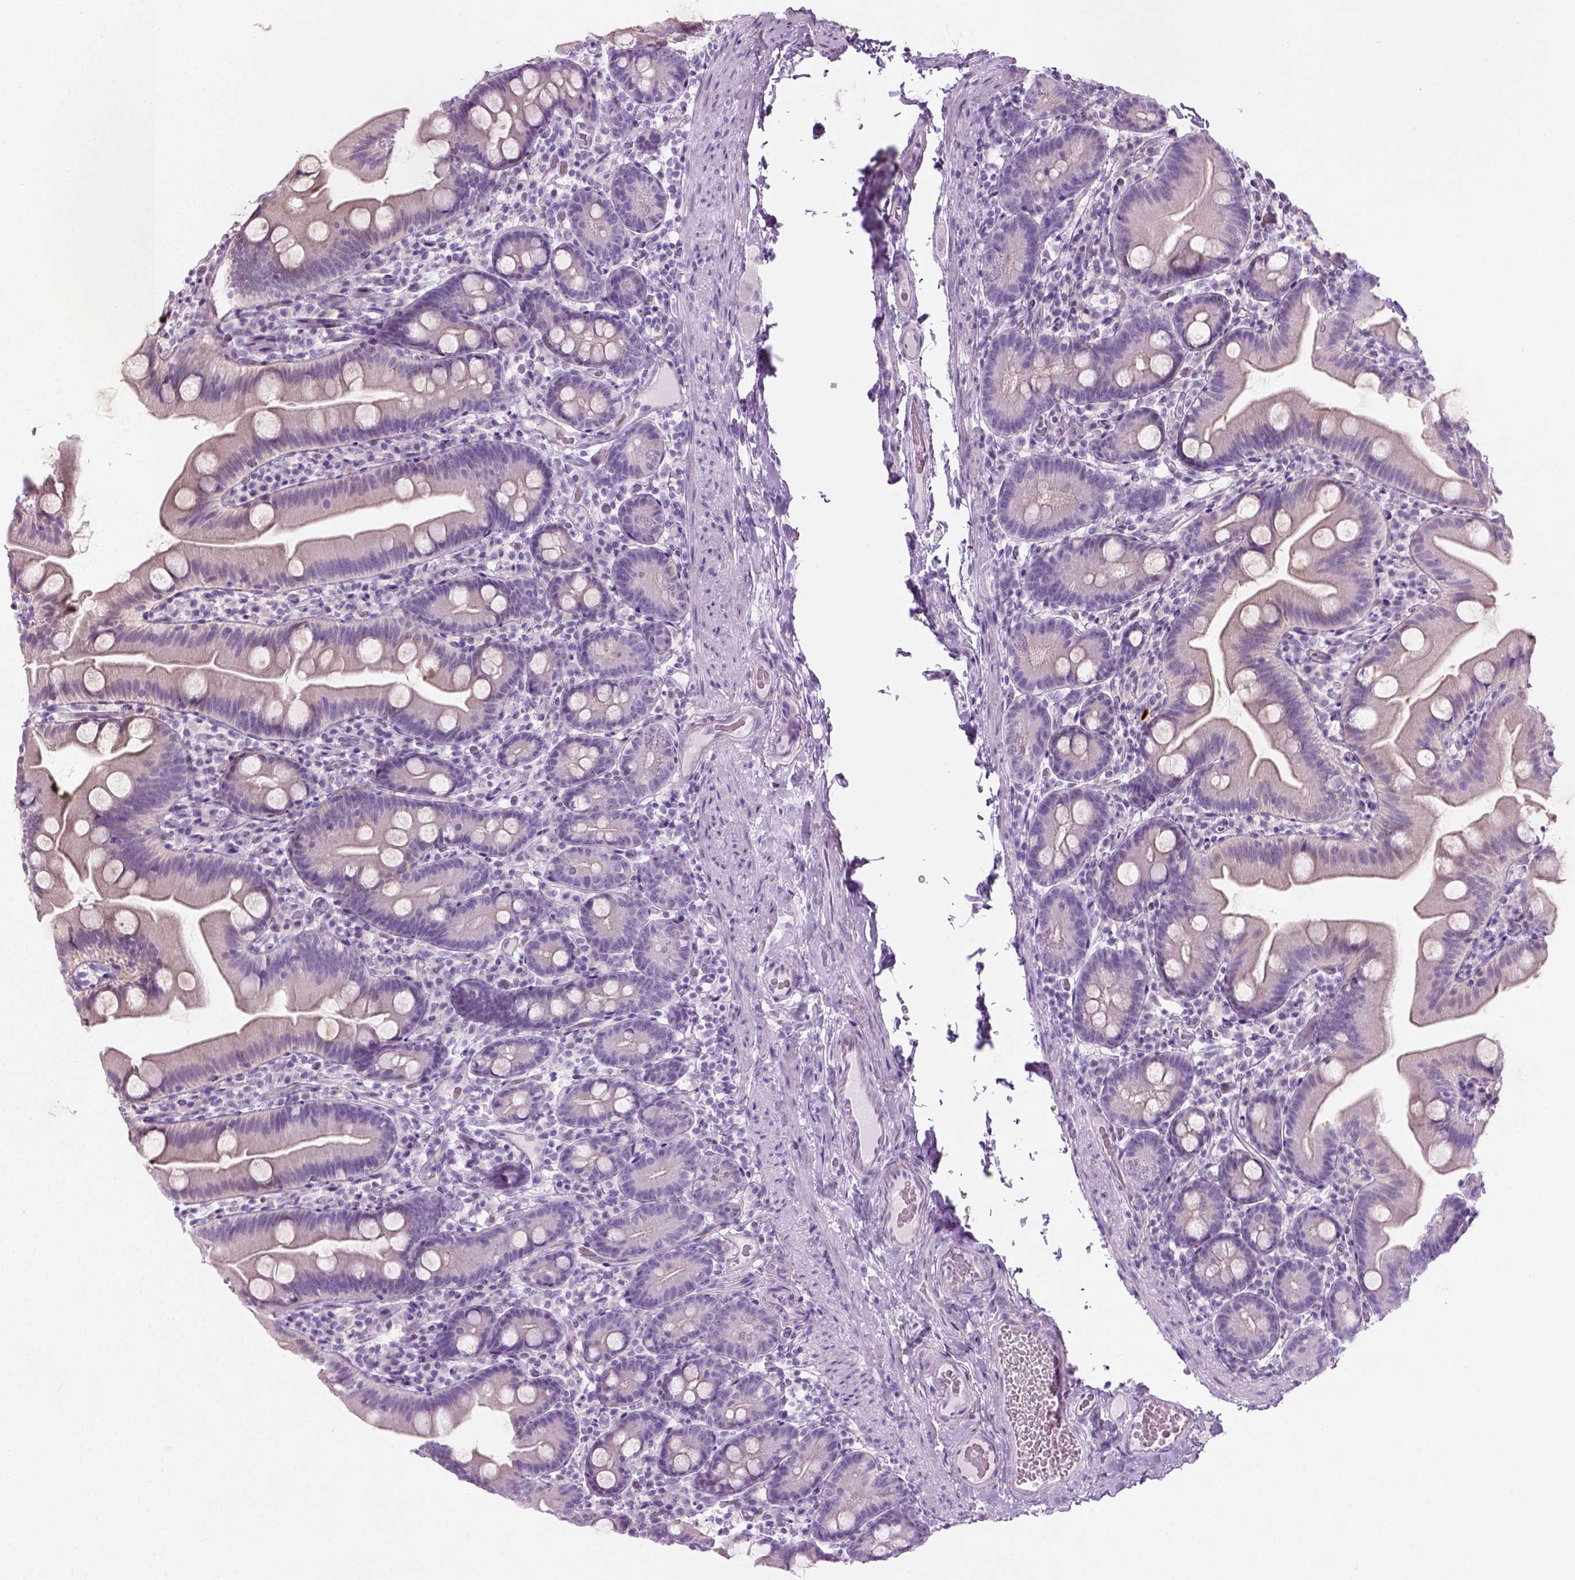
{"staining": {"intensity": "negative", "quantity": "none", "location": "none"}, "tissue": "small intestine", "cell_type": "Glandular cells", "image_type": "normal", "snomed": [{"axis": "morphology", "description": "Normal tissue, NOS"}, {"axis": "topography", "description": "Small intestine"}], "caption": "DAB (3,3'-diaminobenzidine) immunohistochemical staining of benign small intestine exhibits no significant staining in glandular cells.", "gene": "CIBAR2", "patient": {"sex": "female", "age": 68}}